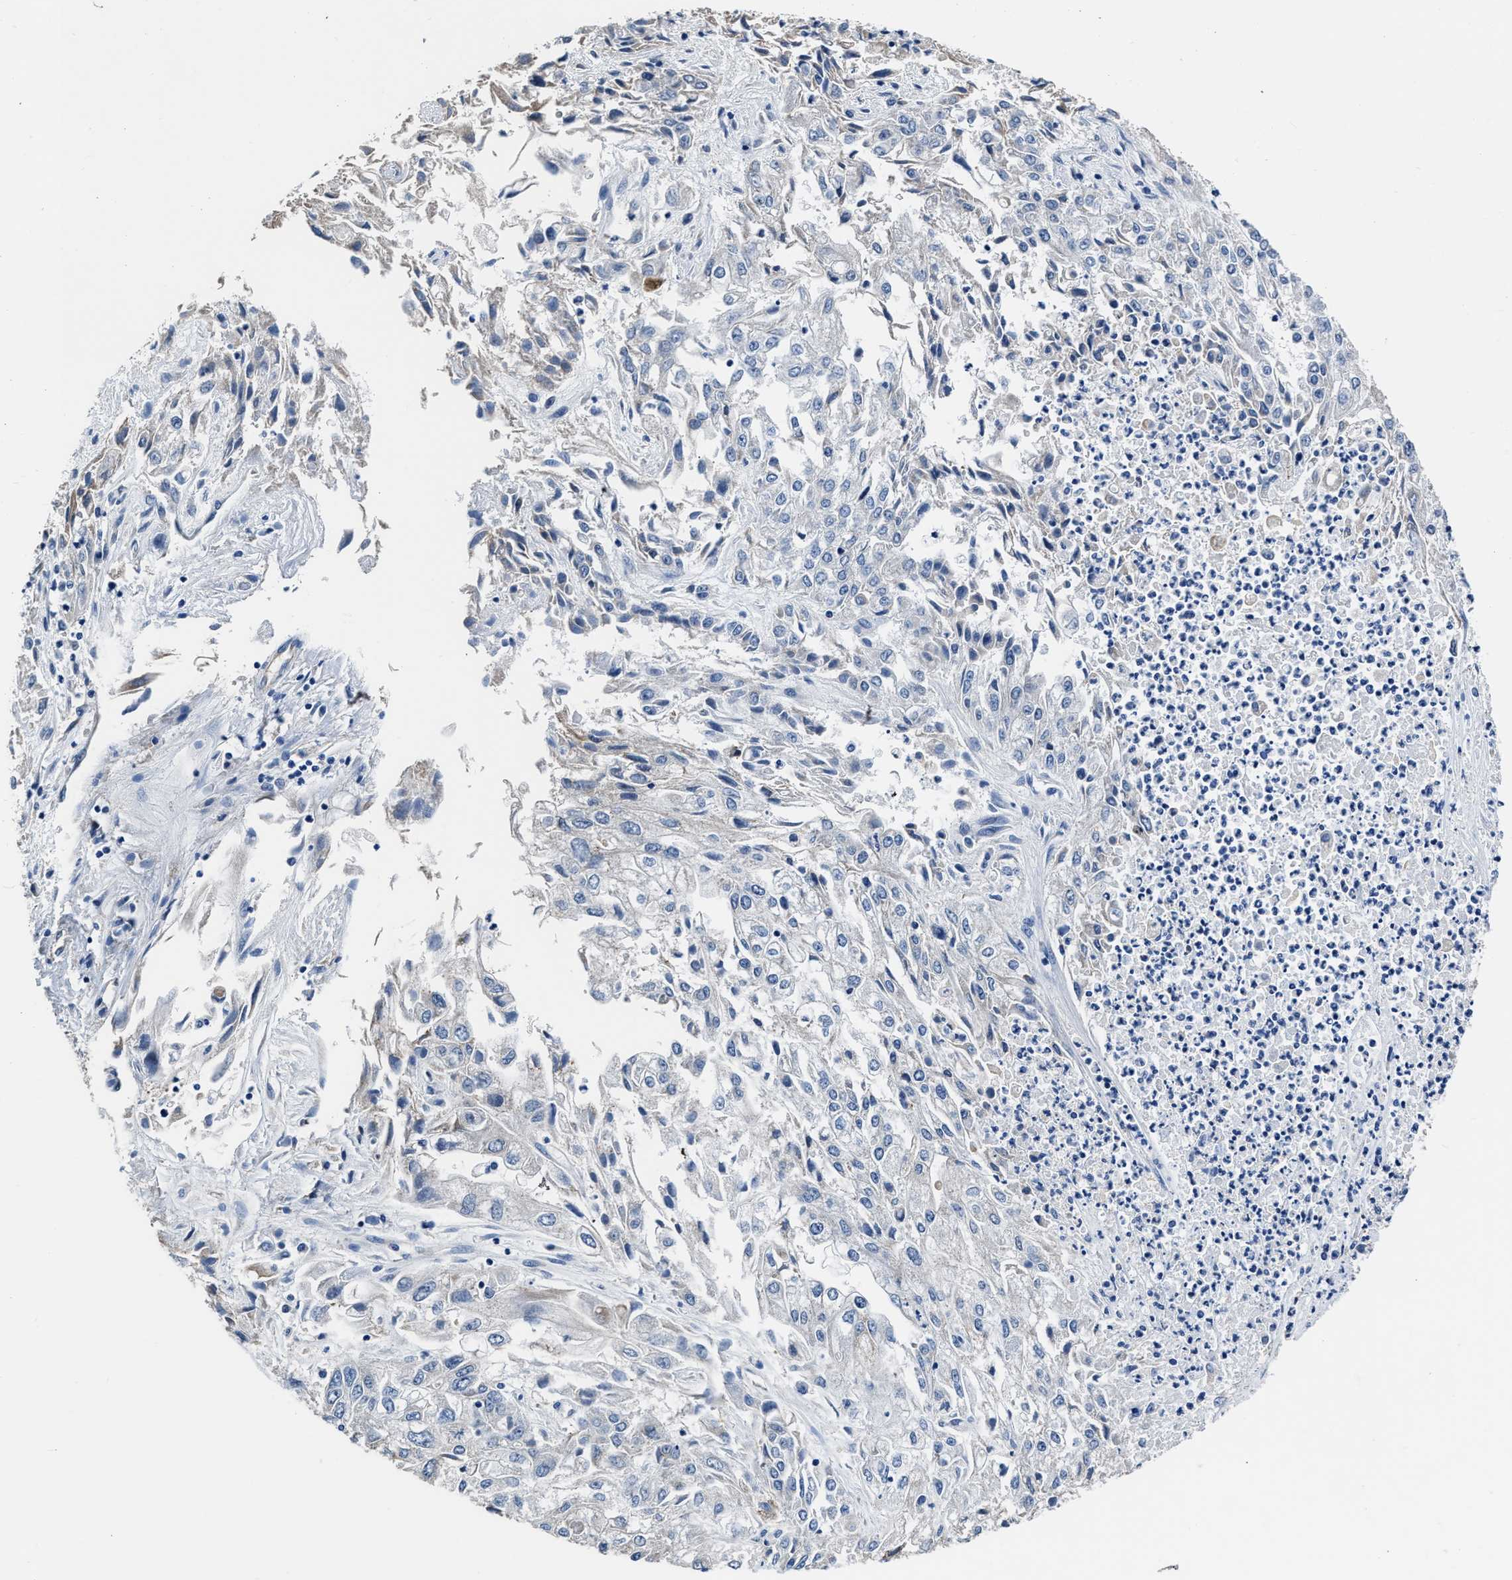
{"staining": {"intensity": "negative", "quantity": "none", "location": "none"}, "tissue": "endometrial cancer", "cell_type": "Tumor cells", "image_type": "cancer", "snomed": [{"axis": "morphology", "description": "Adenocarcinoma, NOS"}, {"axis": "topography", "description": "Endometrium"}], "caption": "Tumor cells show no significant protein positivity in adenocarcinoma (endometrial).", "gene": "C22orf42", "patient": {"sex": "female", "age": 49}}